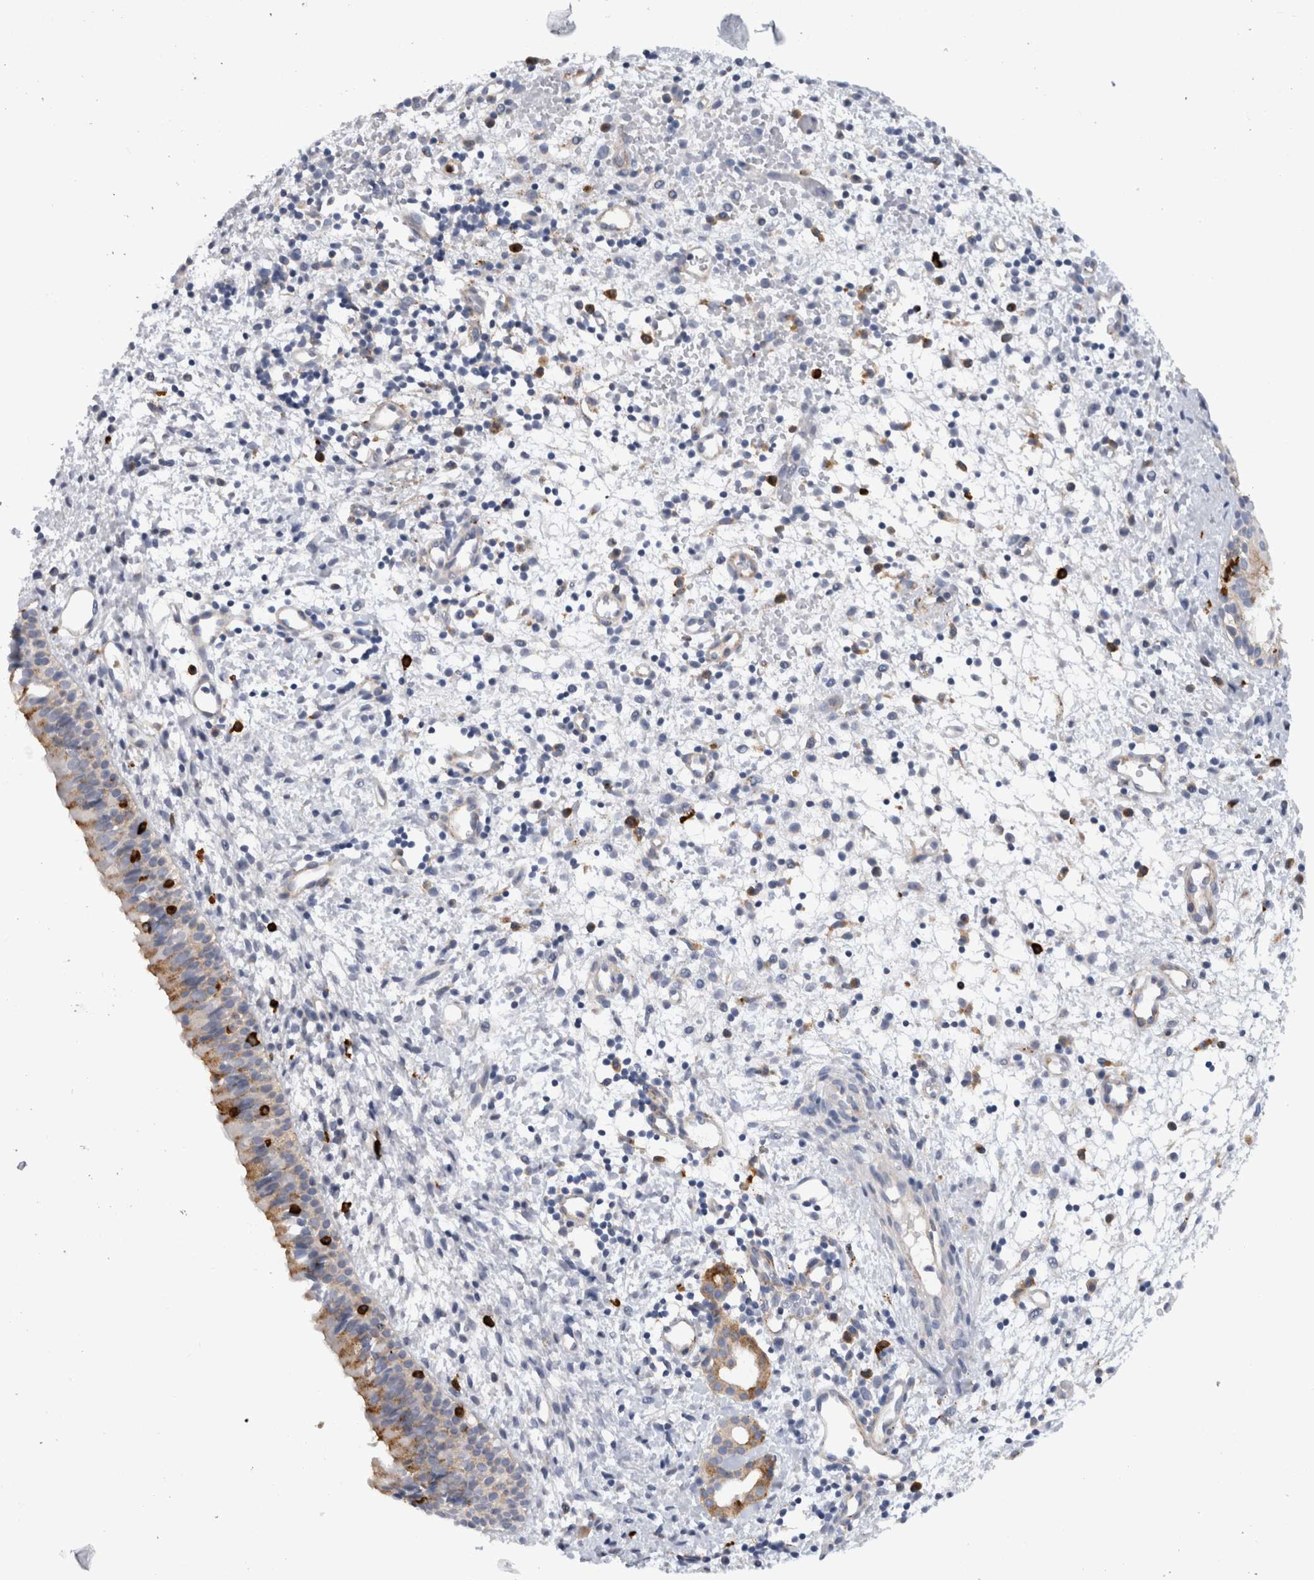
{"staining": {"intensity": "moderate", "quantity": "25%-75%", "location": "cytoplasmic/membranous"}, "tissue": "nasopharynx", "cell_type": "Respiratory epithelial cells", "image_type": "normal", "snomed": [{"axis": "morphology", "description": "Normal tissue, NOS"}, {"axis": "topography", "description": "Nasopharynx"}], "caption": "Nasopharynx stained with DAB (3,3'-diaminobenzidine) immunohistochemistry (IHC) reveals medium levels of moderate cytoplasmic/membranous expression in approximately 25%-75% of respiratory epithelial cells.", "gene": "CD63", "patient": {"sex": "male", "age": 22}}